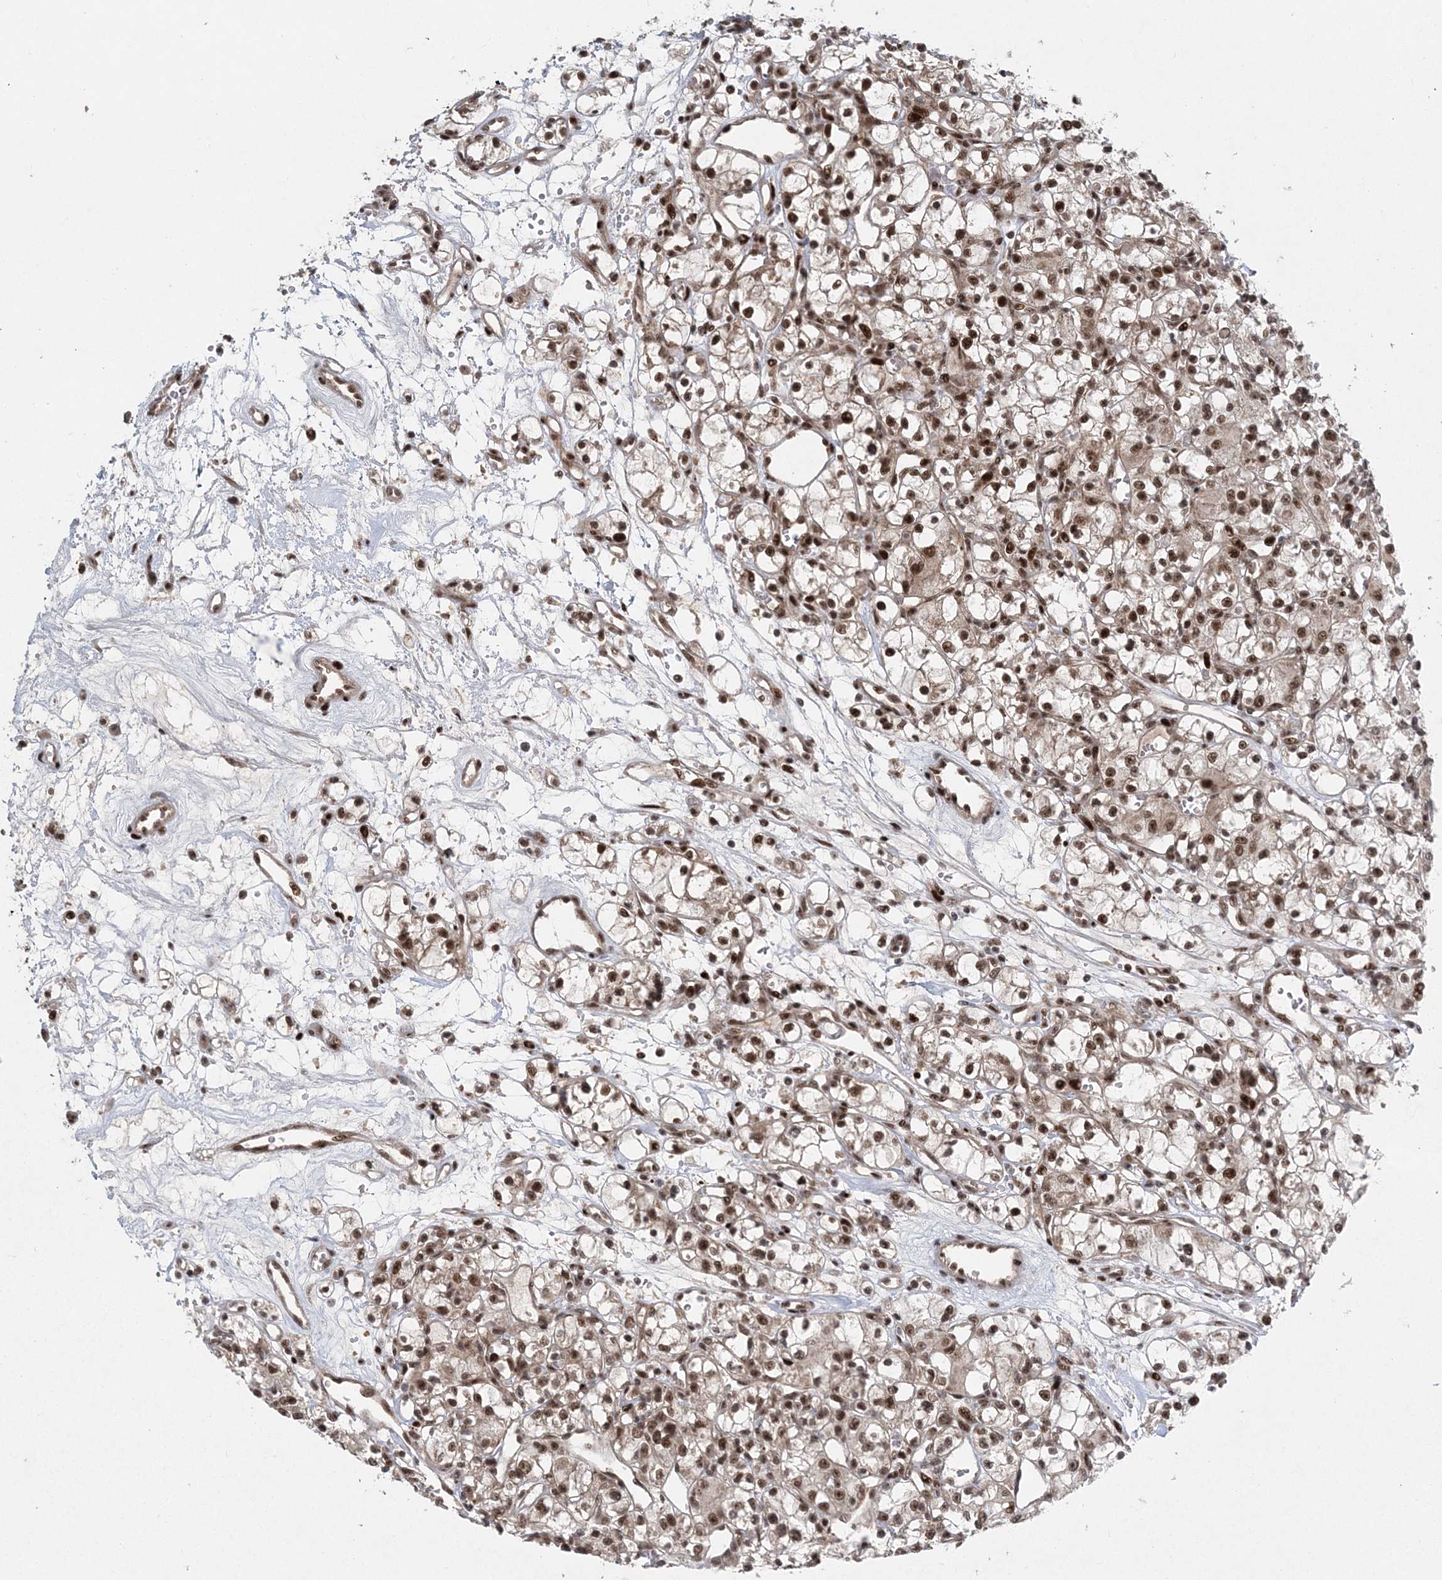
{"staining": {"intensity": "strong", "quantity": ">75%", "location": "nuclear"}, "tissue": "renal cancer", "cell_type": "Tumor cells", "image_type": "cancer", "snomed": [{"axis": "morphology", "description": "Adenocarcinoma, NOS"}, {"axis": "topography", "description": "Kidney"}], "caption": "Renal cancer (adenocarcinoma) stained with IHC shows strong nuclear expression in about >75% of tumor cells.", "gene": "CWC22", "patient": {"sex": "female", "age": 59}}